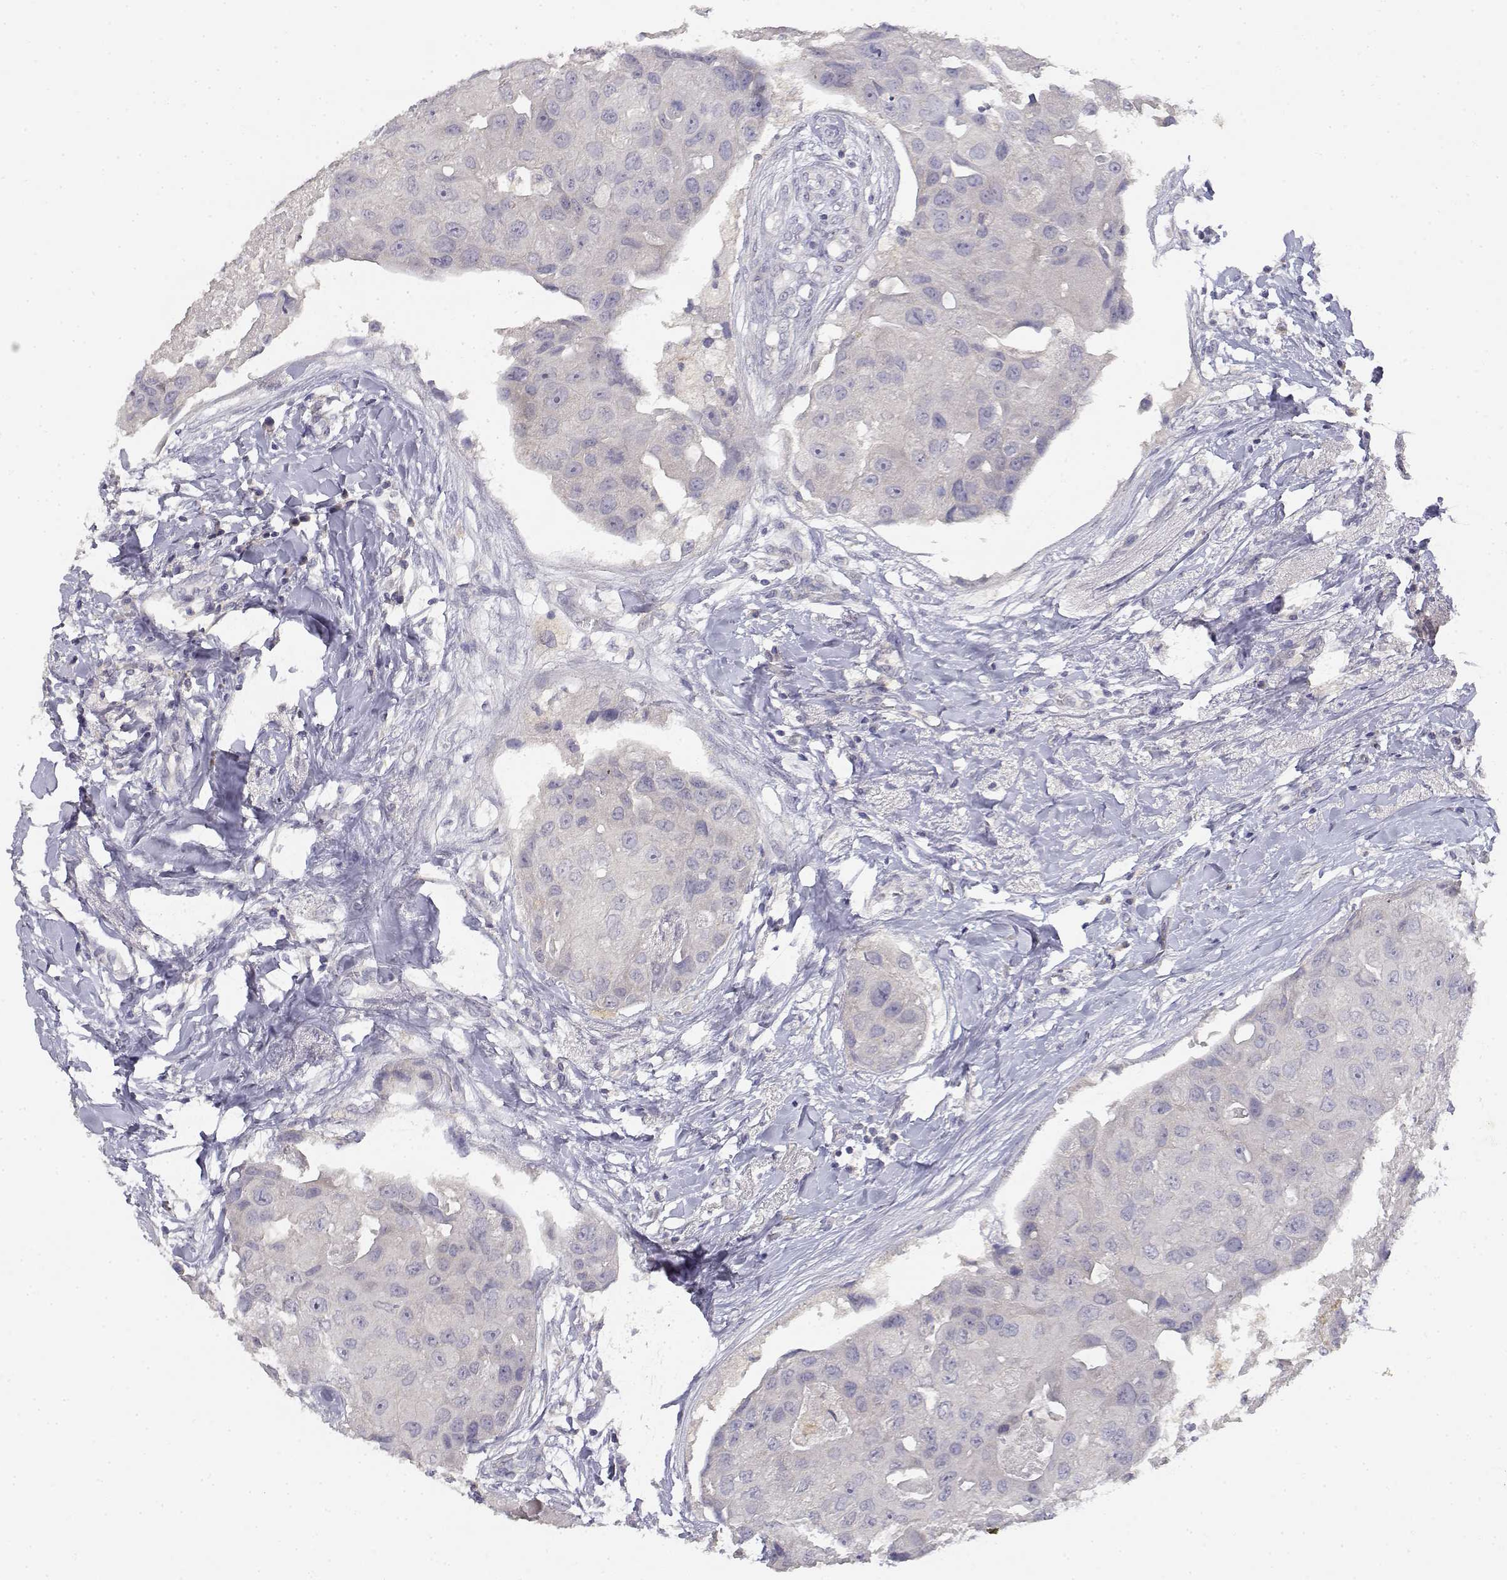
{"staining": {"intensity": "negative", "quantity": "none", "location": "none"}, "tissue": "breast cancer", "cell_type": "Tumor cells", "image_type": "cancer", "snomed": [{"axis": "morphology", "description": "Duct carcinoma"}, {"axis": "topography", "description": "Breast"}], "caption": "This histopathology image is of intraductal carcinoma (breast) stained with immunohistochemistry (IHC) to label a protein in brown with the nuclei are counter-stained blue. There is no staining in tumor cells.", "gene": "ADA", "patient": {"sex": "female", "age": 43}}